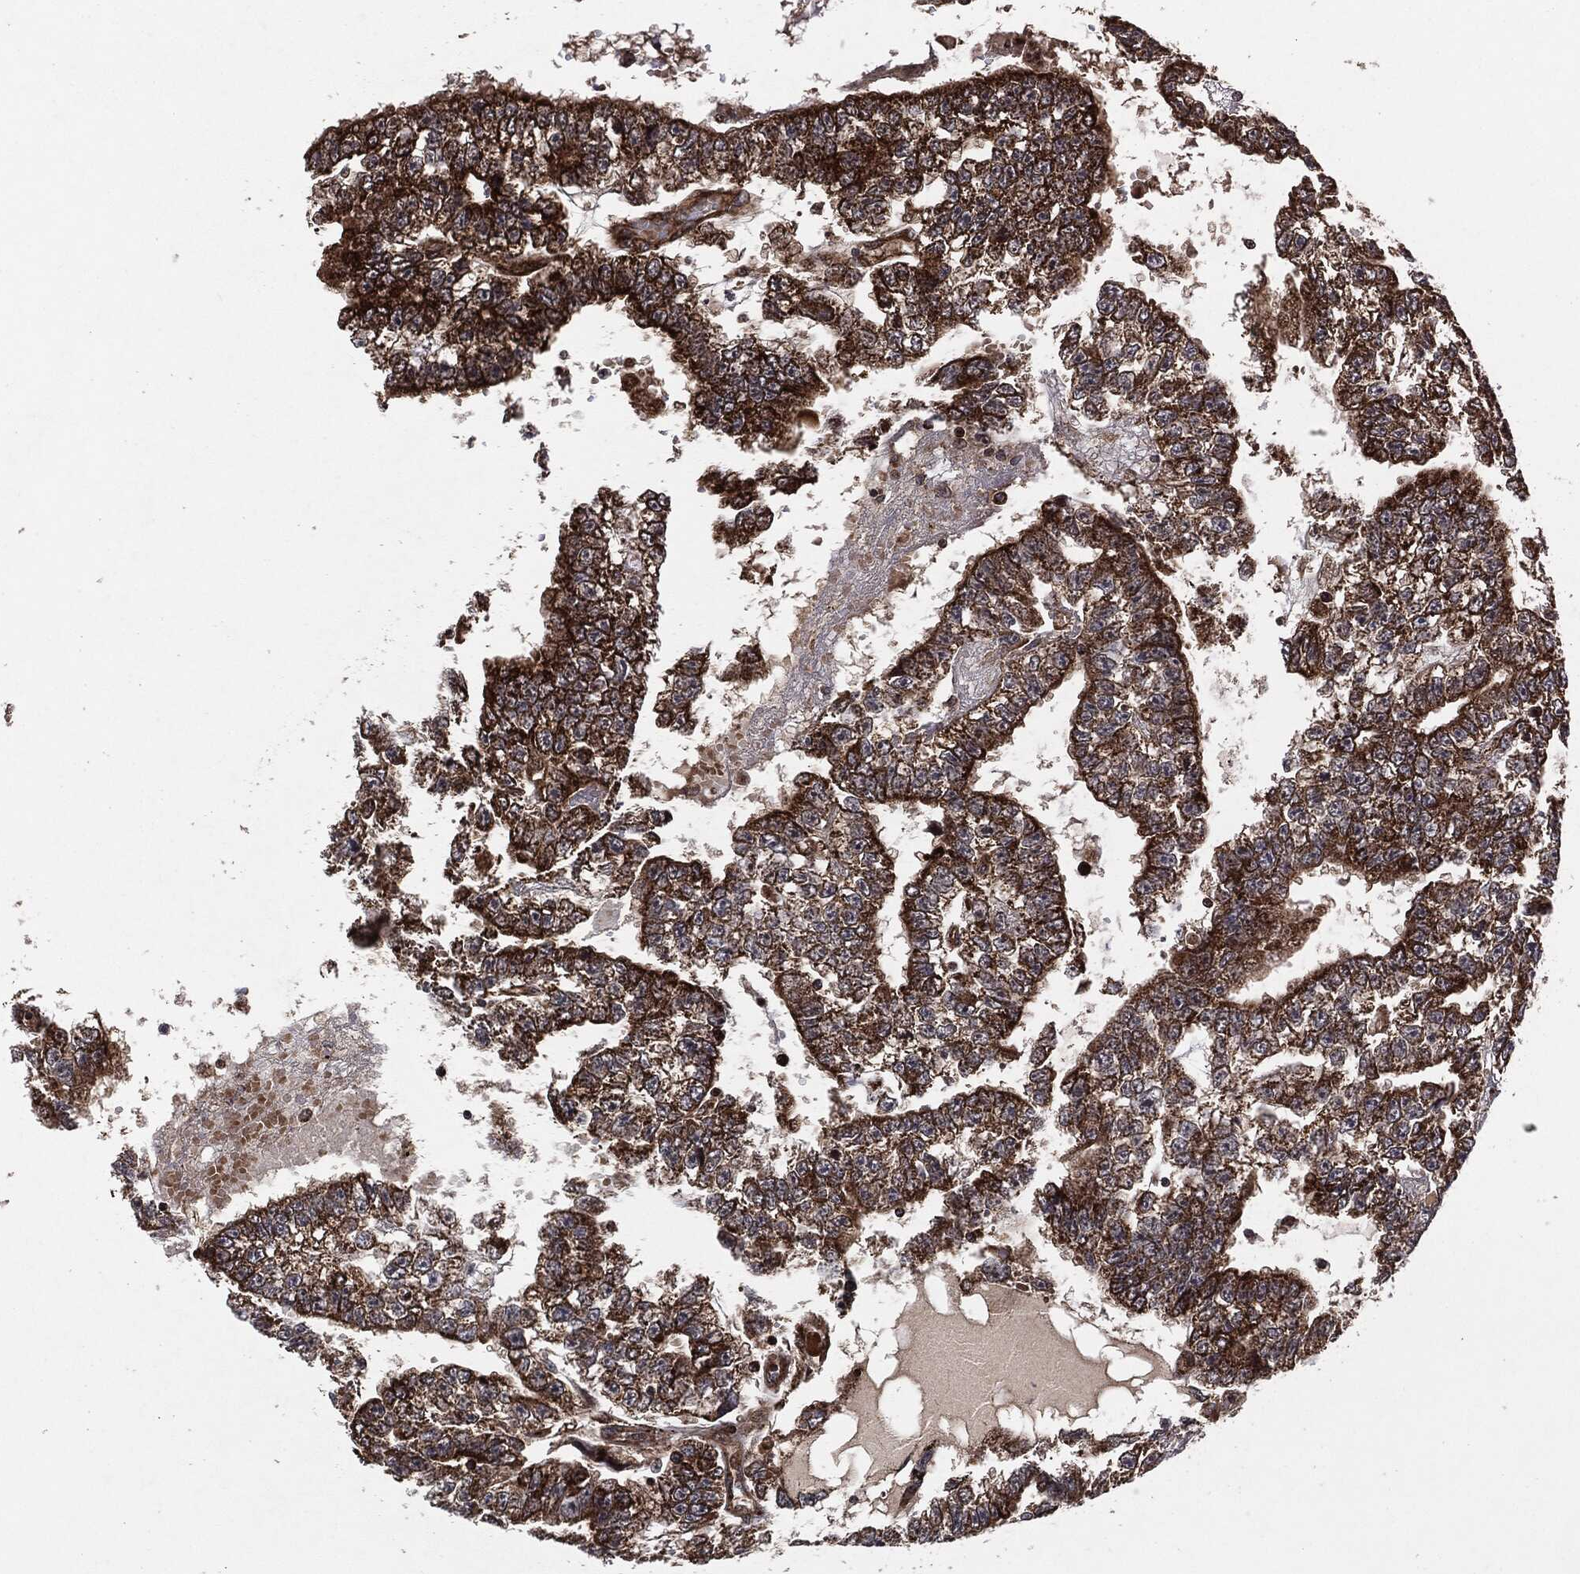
{"staining": {"intensity": "strong", "quantity": ">75%", "location": "cytoplasmic/membranous"}, "tissue": "testis cancer", "cell_type": "Tumor cells", "image_type": "cancer", "snomed": [{"axis": "morphology", "description": "Carcinoma, Embryonal, NOS"}, {"axis": "topography", "description": "Testis"}], "caption": "Testis cancer stained for a protein exhibits strong cytoplasmic/membranous positivity in tumor cells.", "gene": "BCAR1", "patient": {"sex": "male", "age": 25}}